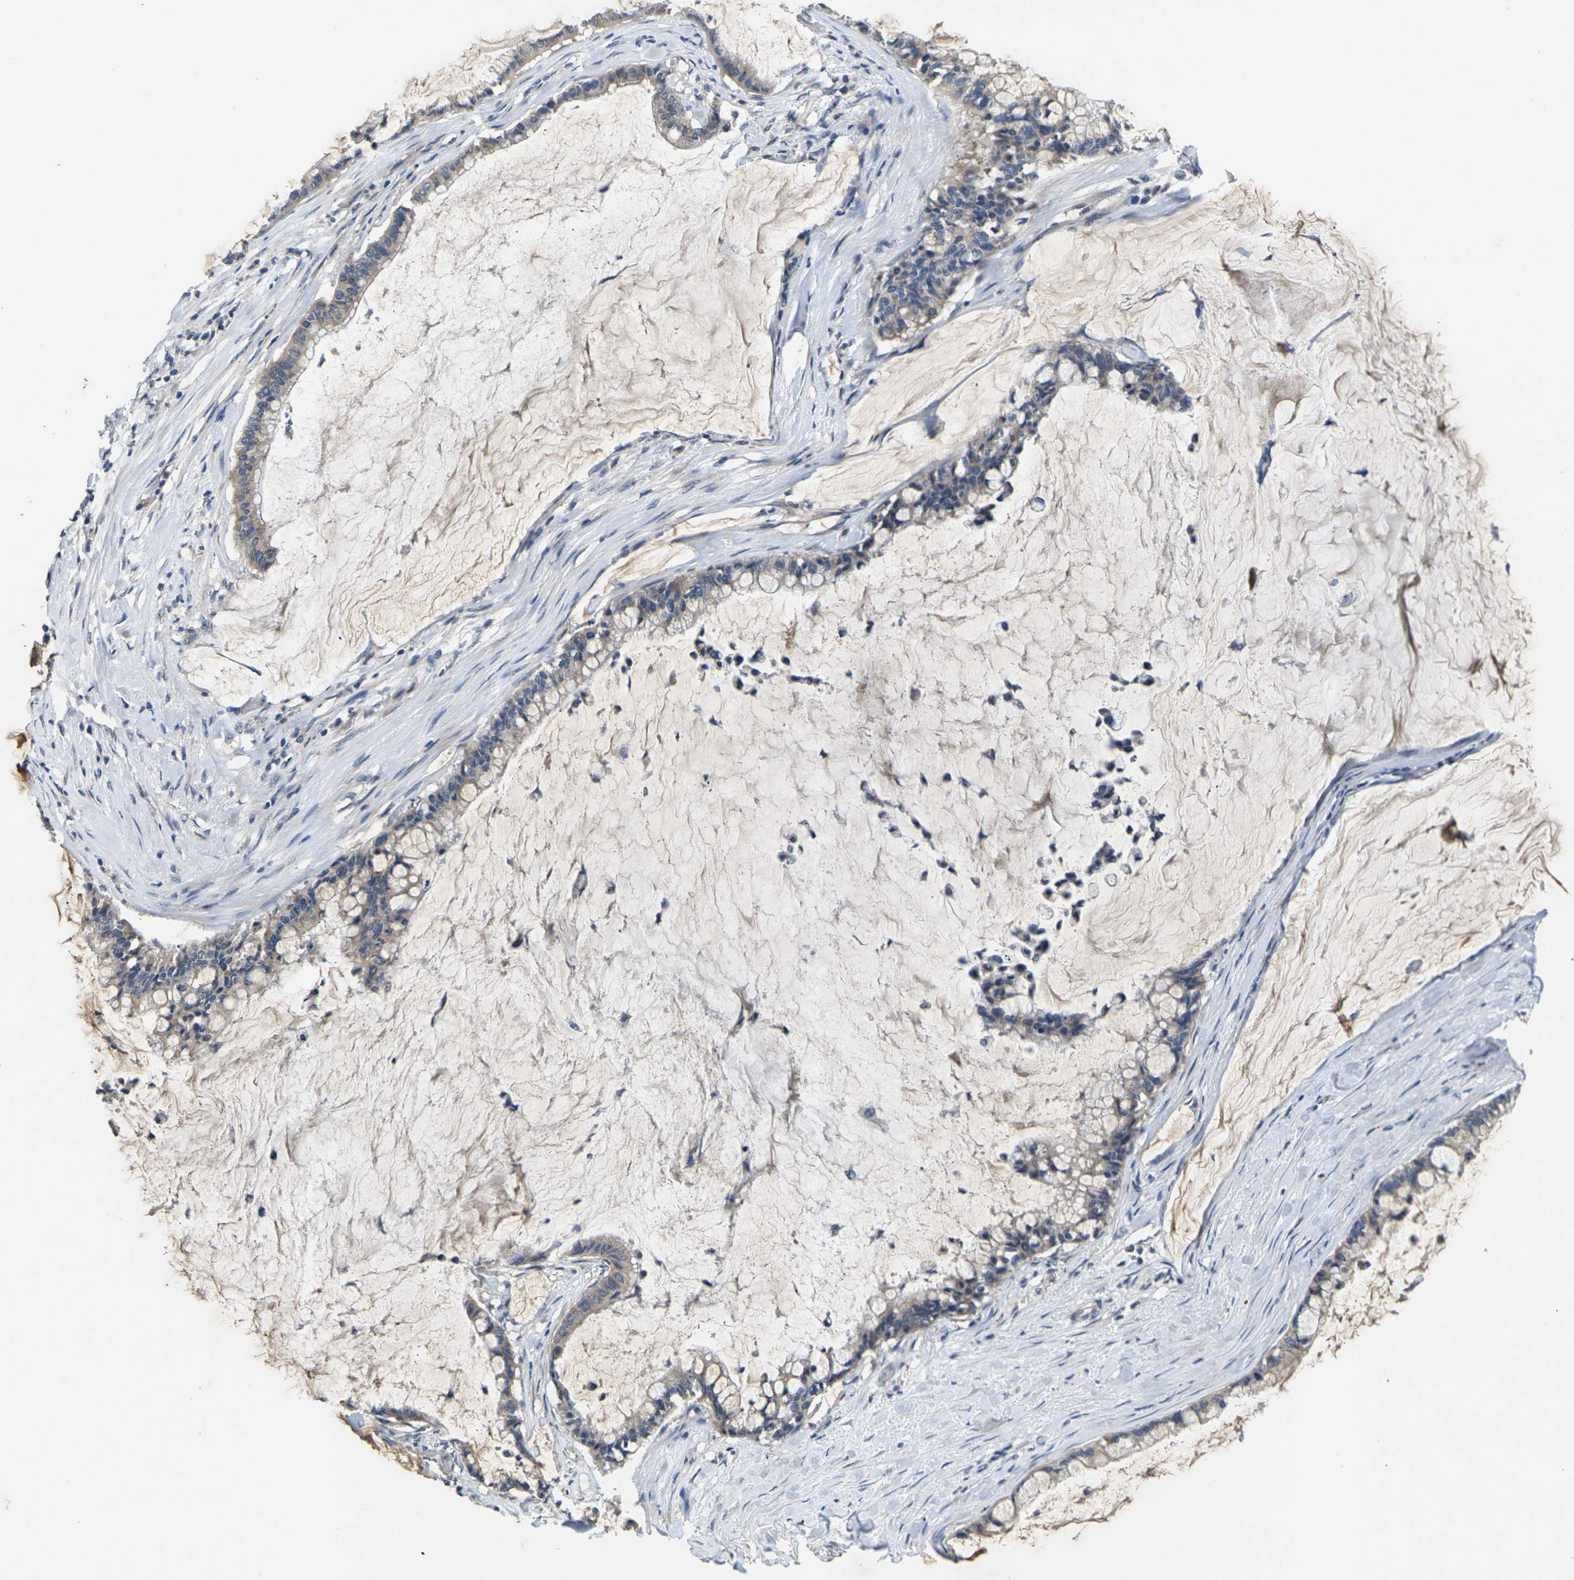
{"staining": {"intensity": "weak", "quantity": "<25%", "location": "cytoplasmic/membranous"}, "tissue": "pancreatic cancer", "cell_type": "Tumor cells", "image_type": "cancer", "snomed": [{"axis": "morphology", "description": "Adenocarcinoma, NOS"}, {"axis": "topography", "description": "Pancreas"}], "caption": "Pancreatic cancer was stained to show a protein in brown. There is no significant expression in tumor cells.", "gene": "SLC2A2", "patient": {"sex": "male", "age": 41}}